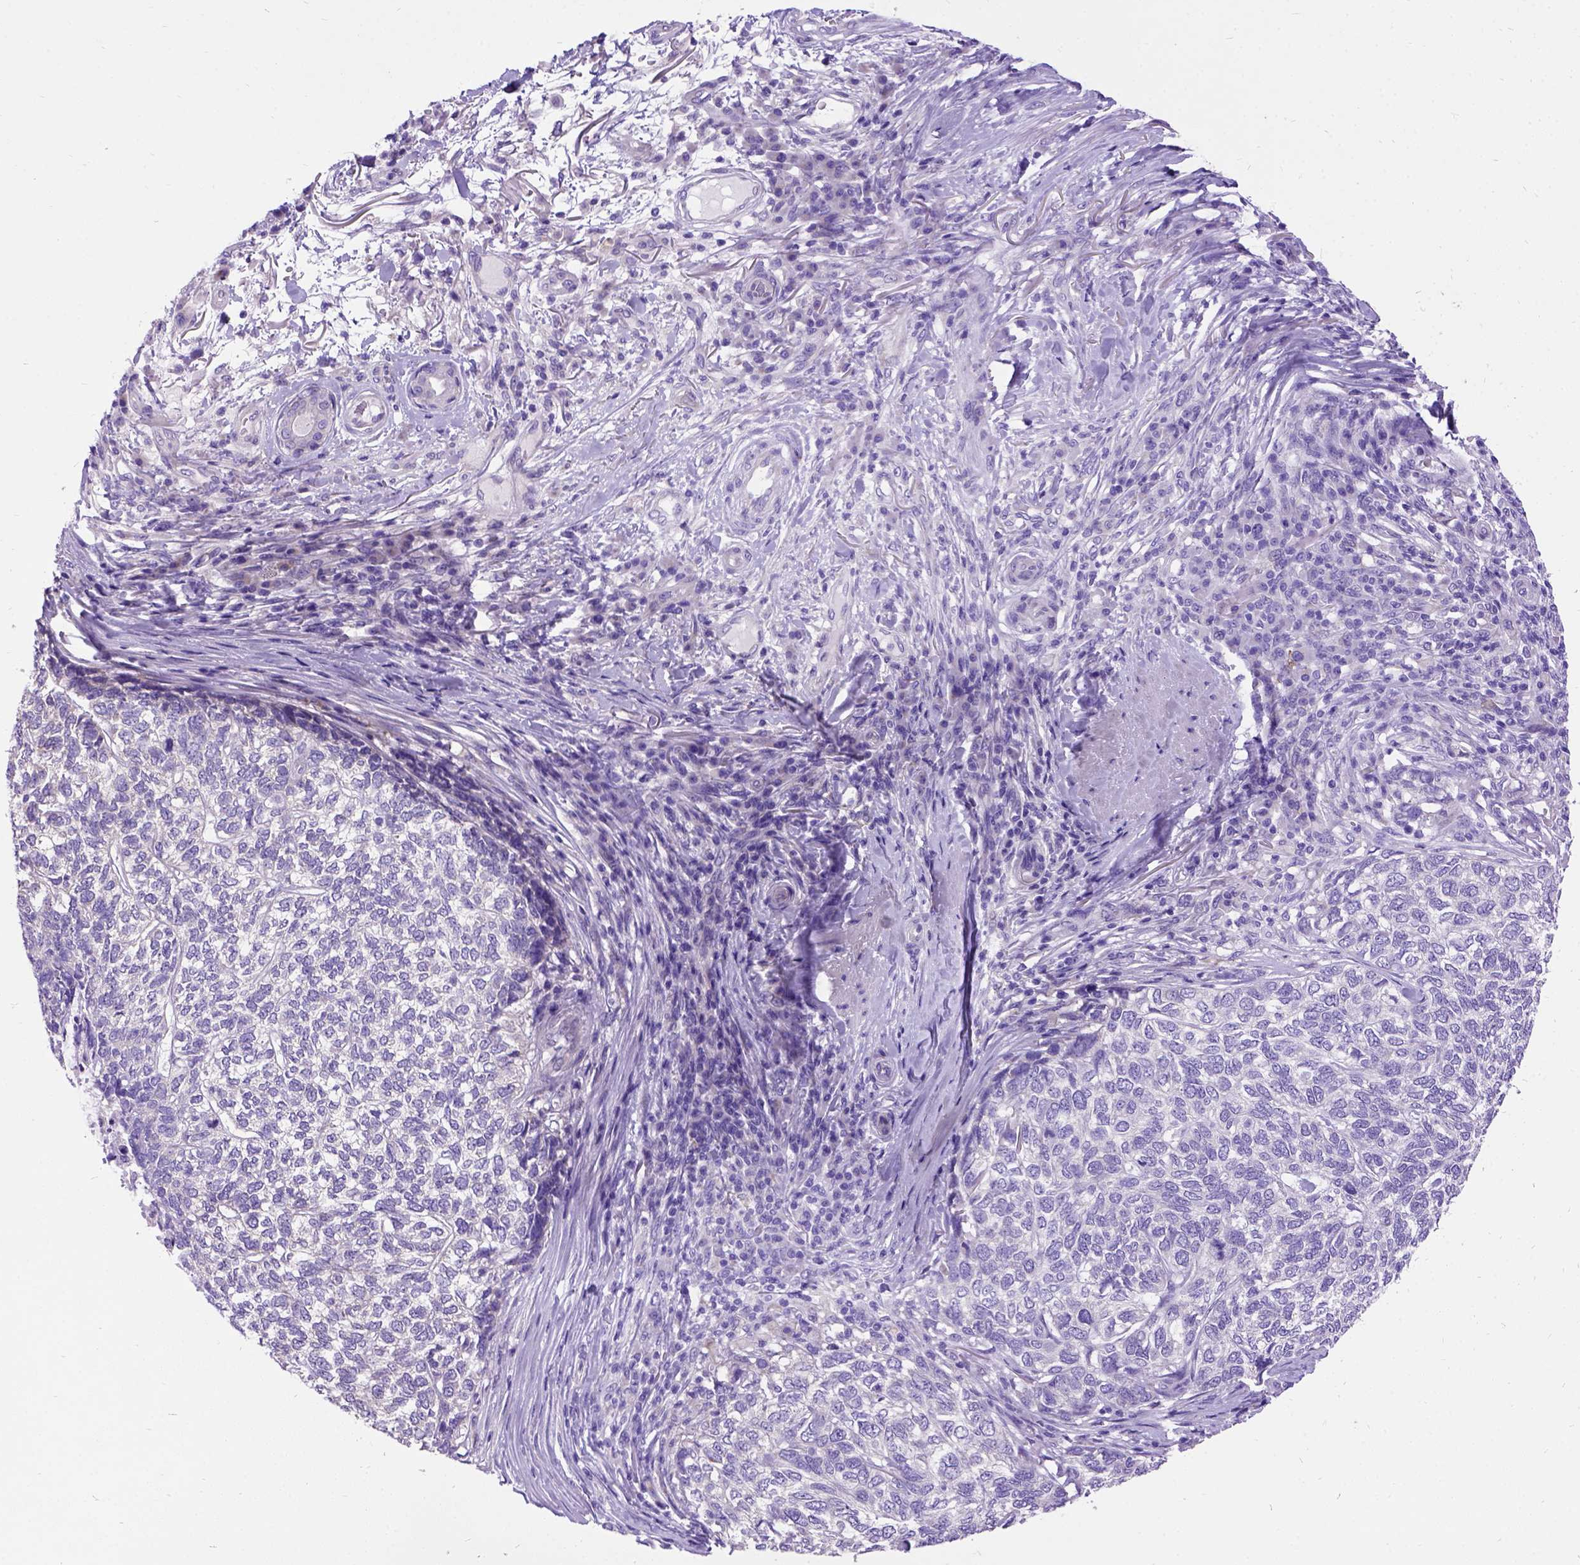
{"staining": {"intensity": "negative", "quantity": "none", "location": "none"}, "tissue": "skin cancer", "cell_type": "Tumor cells", "image_type": "cancer", "snomed": [{"axis": "morphology", "description": "Basal cell carcinoma"}, {"axis": "topography", "description": "Skin"}], "caption": "The micrograph reveals no staining of tumor cells in skin basal cell carcinoma.", "gene": "CFAP54", "patient": {"sex": "female", "age": 65}}